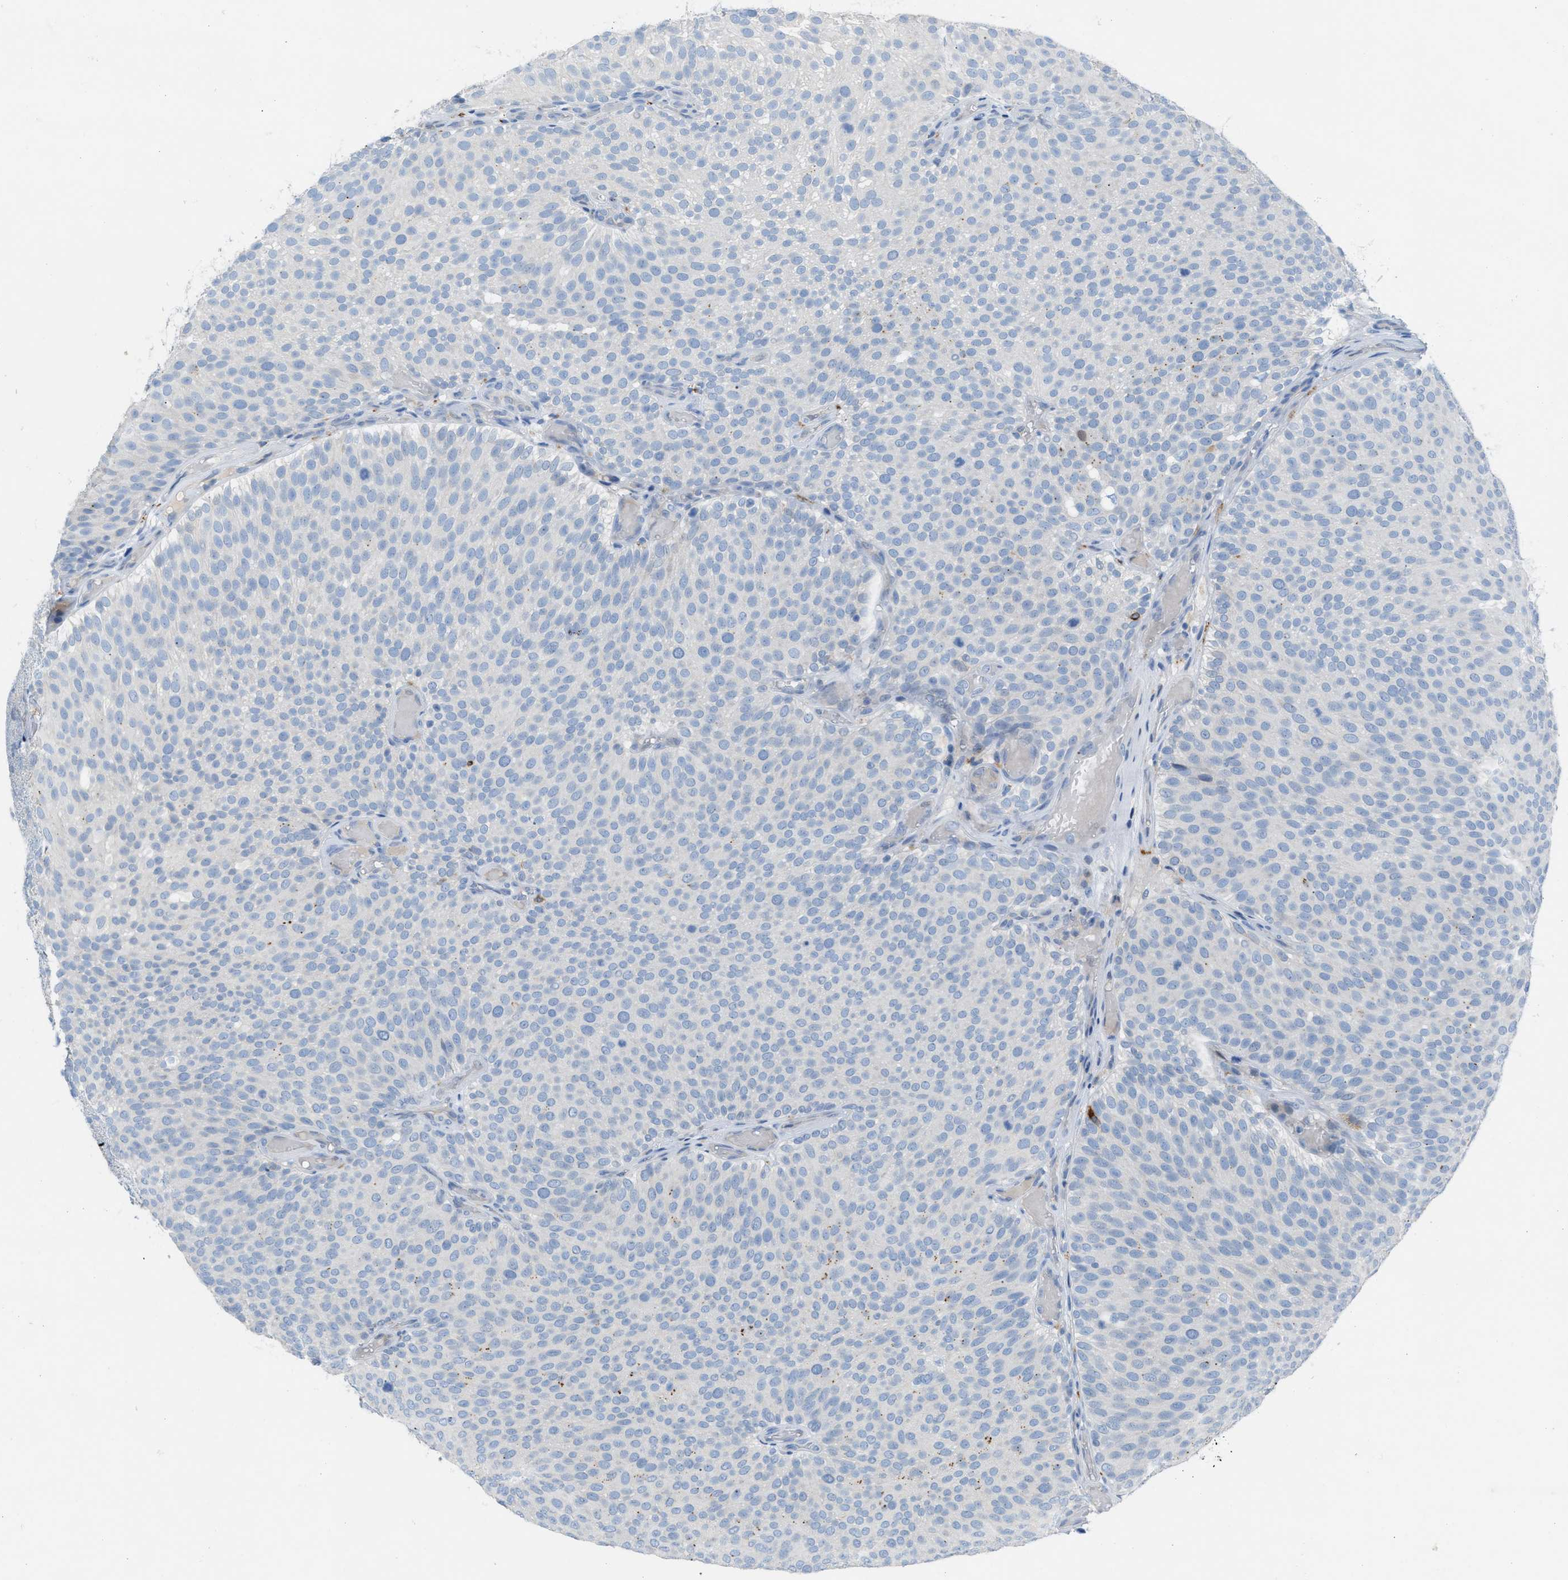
{"staining": {"intensity": "negative", "quantity": "none", "location": "none"}, "tissue": "urothelial cancer", "cell_type": "Tumor cells", "image_type": "cancer", "snomed": [{"axis": "morphology", "description": "Urothelial carcinoma, Low grade"}, {"axis": "topography", "description": "Urinary bladder"}], "caption": "This is an IHC image of urothelial carcinoma (low-grade). There is no staining in tumor cells.", "gene": "CLEC10A", "patient": {"sex": "male", "age": 78}}